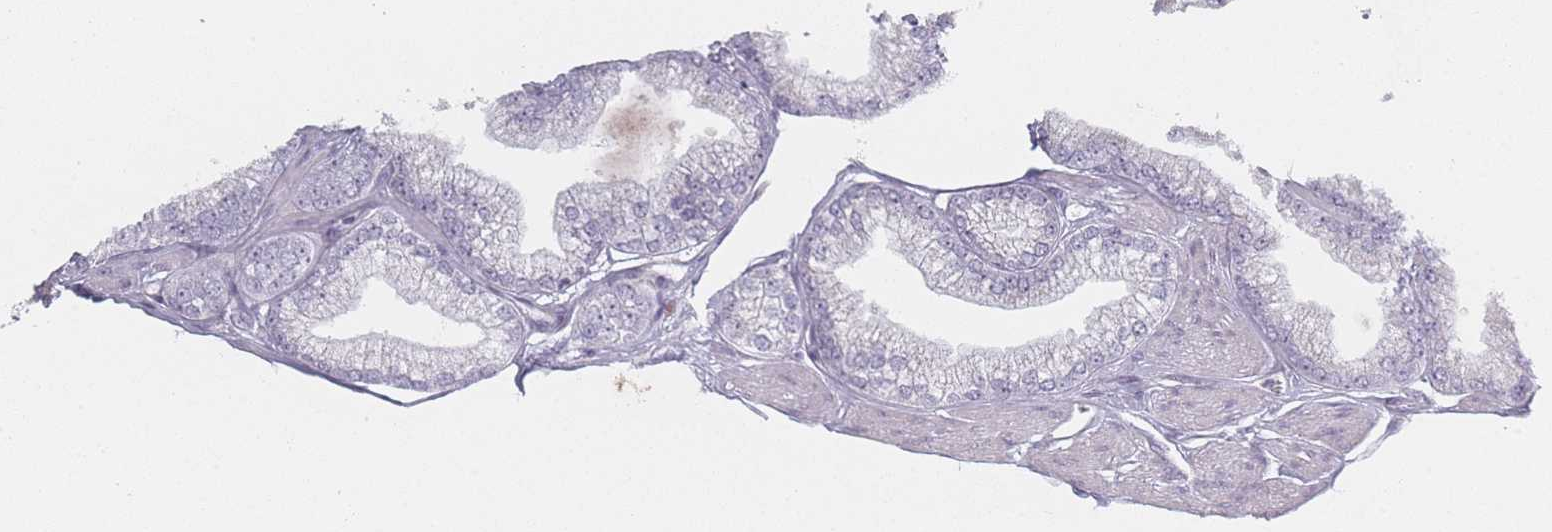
{"staining": {"intensity": "negative", "quantity": "none", "location": "none"}, "tissue": "prostate cancer", "cell_type": "Tumor cells", "image_type": "cancer", "snomed": [{"axis": "morphology", "description": "Adenocarcinoma, High grade"}, {"axis": "topography", "description": "Prostate"}], "caption": "An IHC micrograph of prostate high-grade adenocarcinoma is shown. There is no staining in tumor cells of prostate high-grade adenocarcinoma. (Brightfield microscopy of DAB immunohistochemistry at high magnification).", "gene": "RASL10B", "patient": {"sex": "male", "age": 67}}